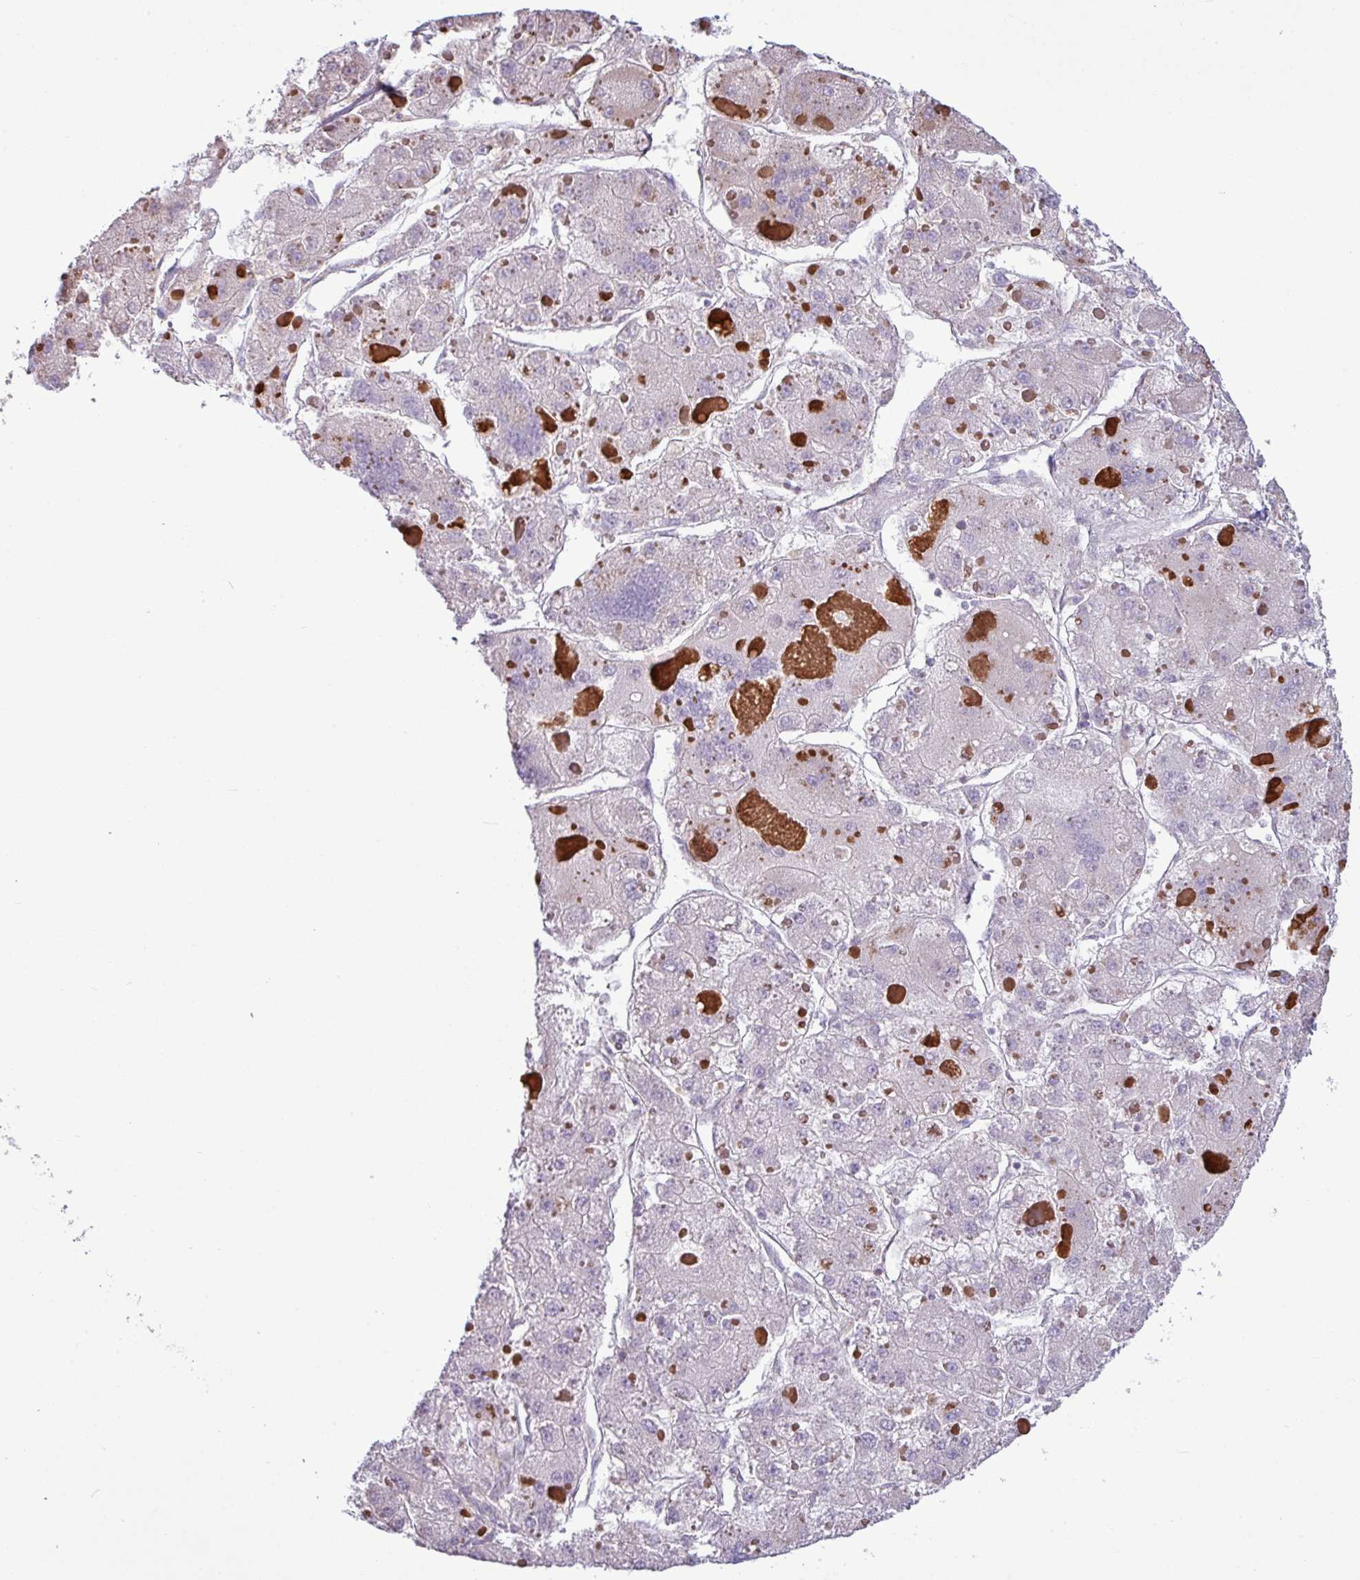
{"staining": {"intensity": "negative", "quantity": "none", "location": "none"}, "tissue": "liver cancer", "cell_type": "Tumor cells", "image_type": "cancer", "snomed": [{"axis": "morphology", "description": "Carcinoma, Hepatocellular, NOS"}, {"axis": "topography", "description": "Liver"}], "caption": "The immunohistochemistry micrograph has no significant expression in tumor cells of liver hepatocellular carcinoma tissue.", "gene": "IRGC", "patient": {"sex": "female", "age": 73}}